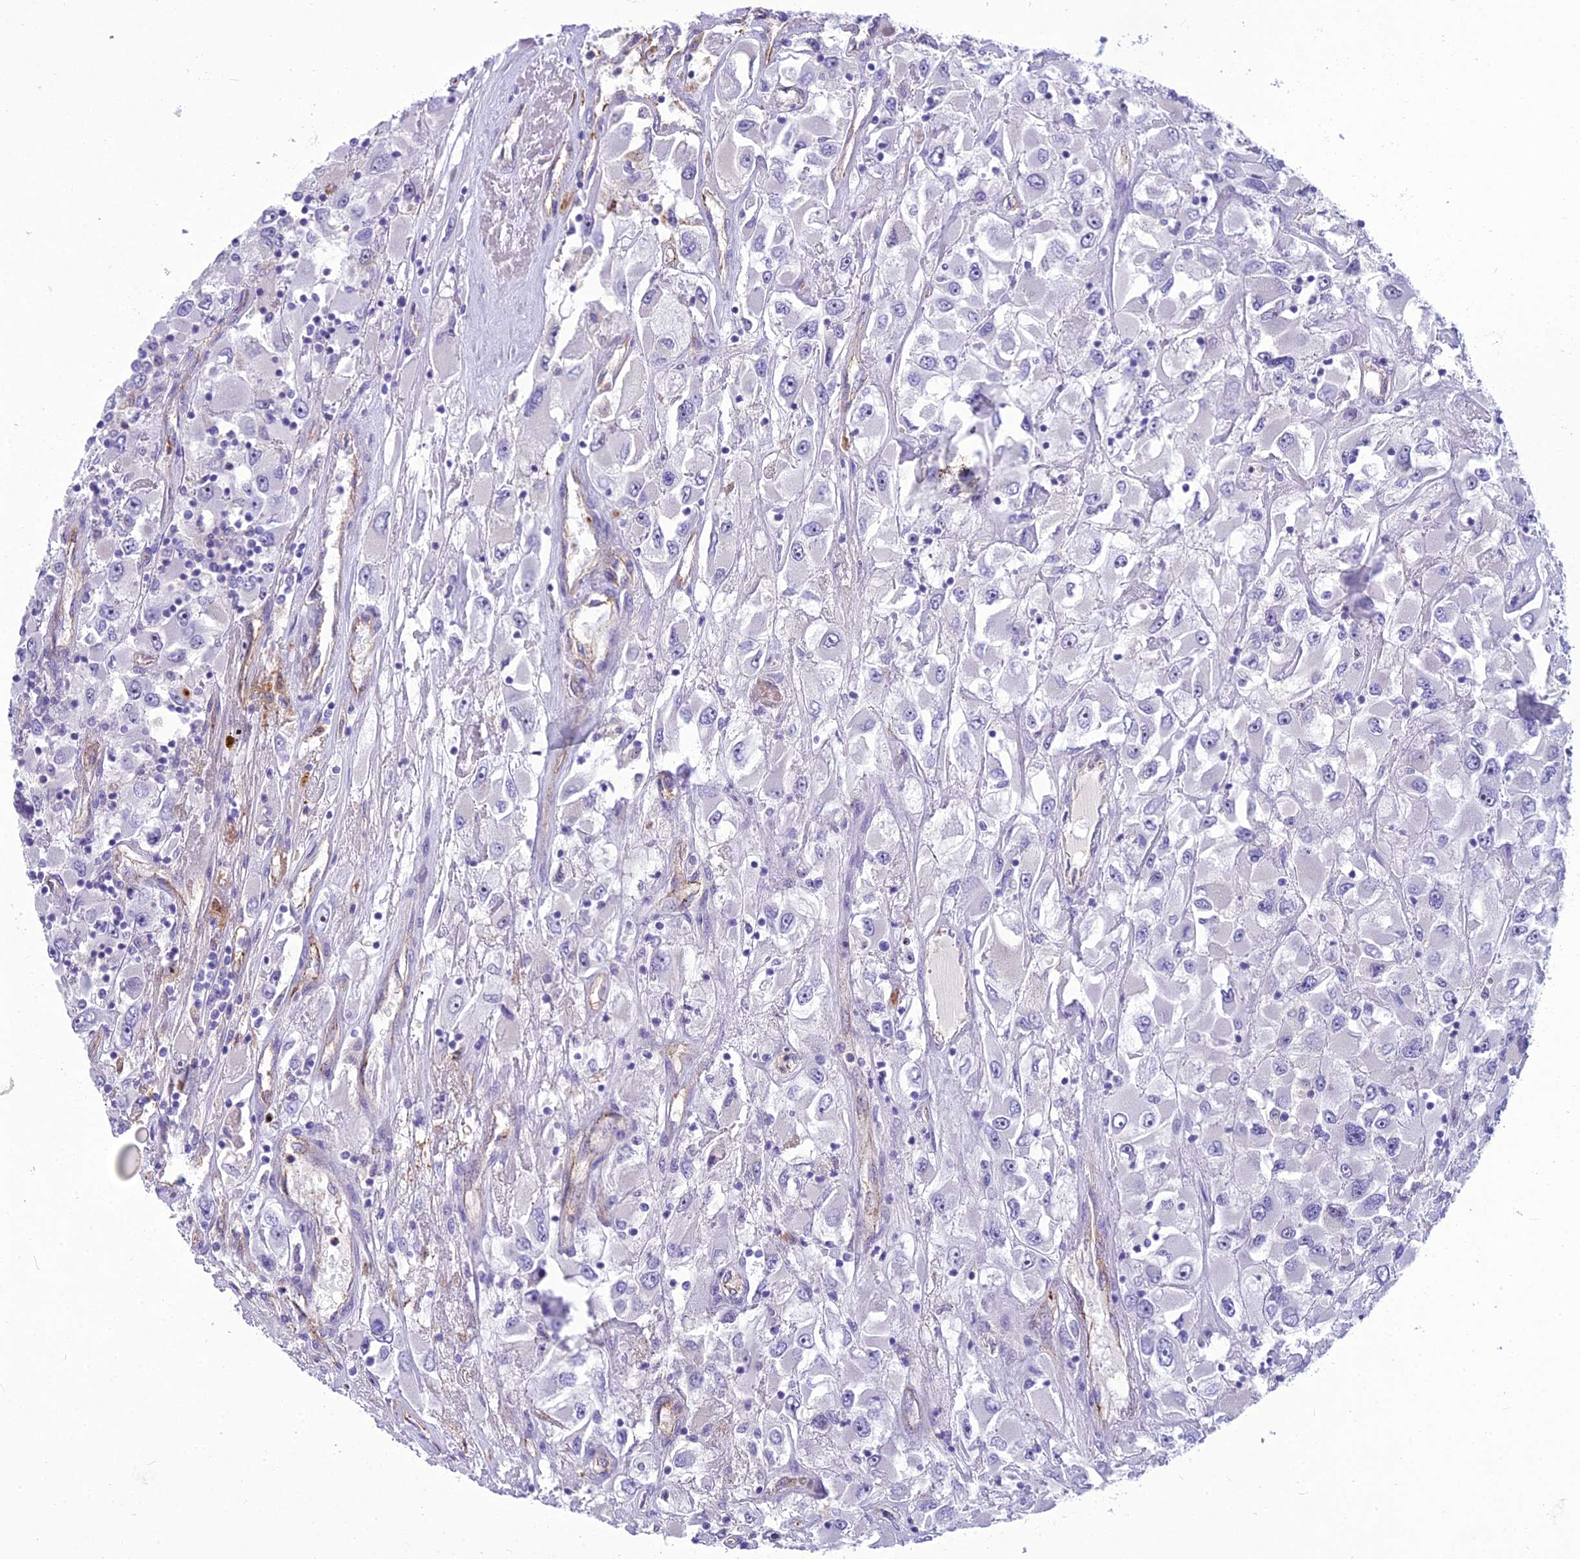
{"staining": {"intensity": "negative", "quantity": "none", "location": "none"}, "tissue": "renal cancer", "cell_type": "Tumor cells", "image_type": "cancer", "snomed": [{"axis": "morphology", "description": "Adenocarcinoma, NOS"}, {"axis": "topography", "description": "Kidney"}], "caption": "Adenocarcinoma (renal) was stained to show a protein in brown. There is no significant staining in tumor cells.", "gene": "BBS7", "patient": {"sex": "female", "age": 52}}